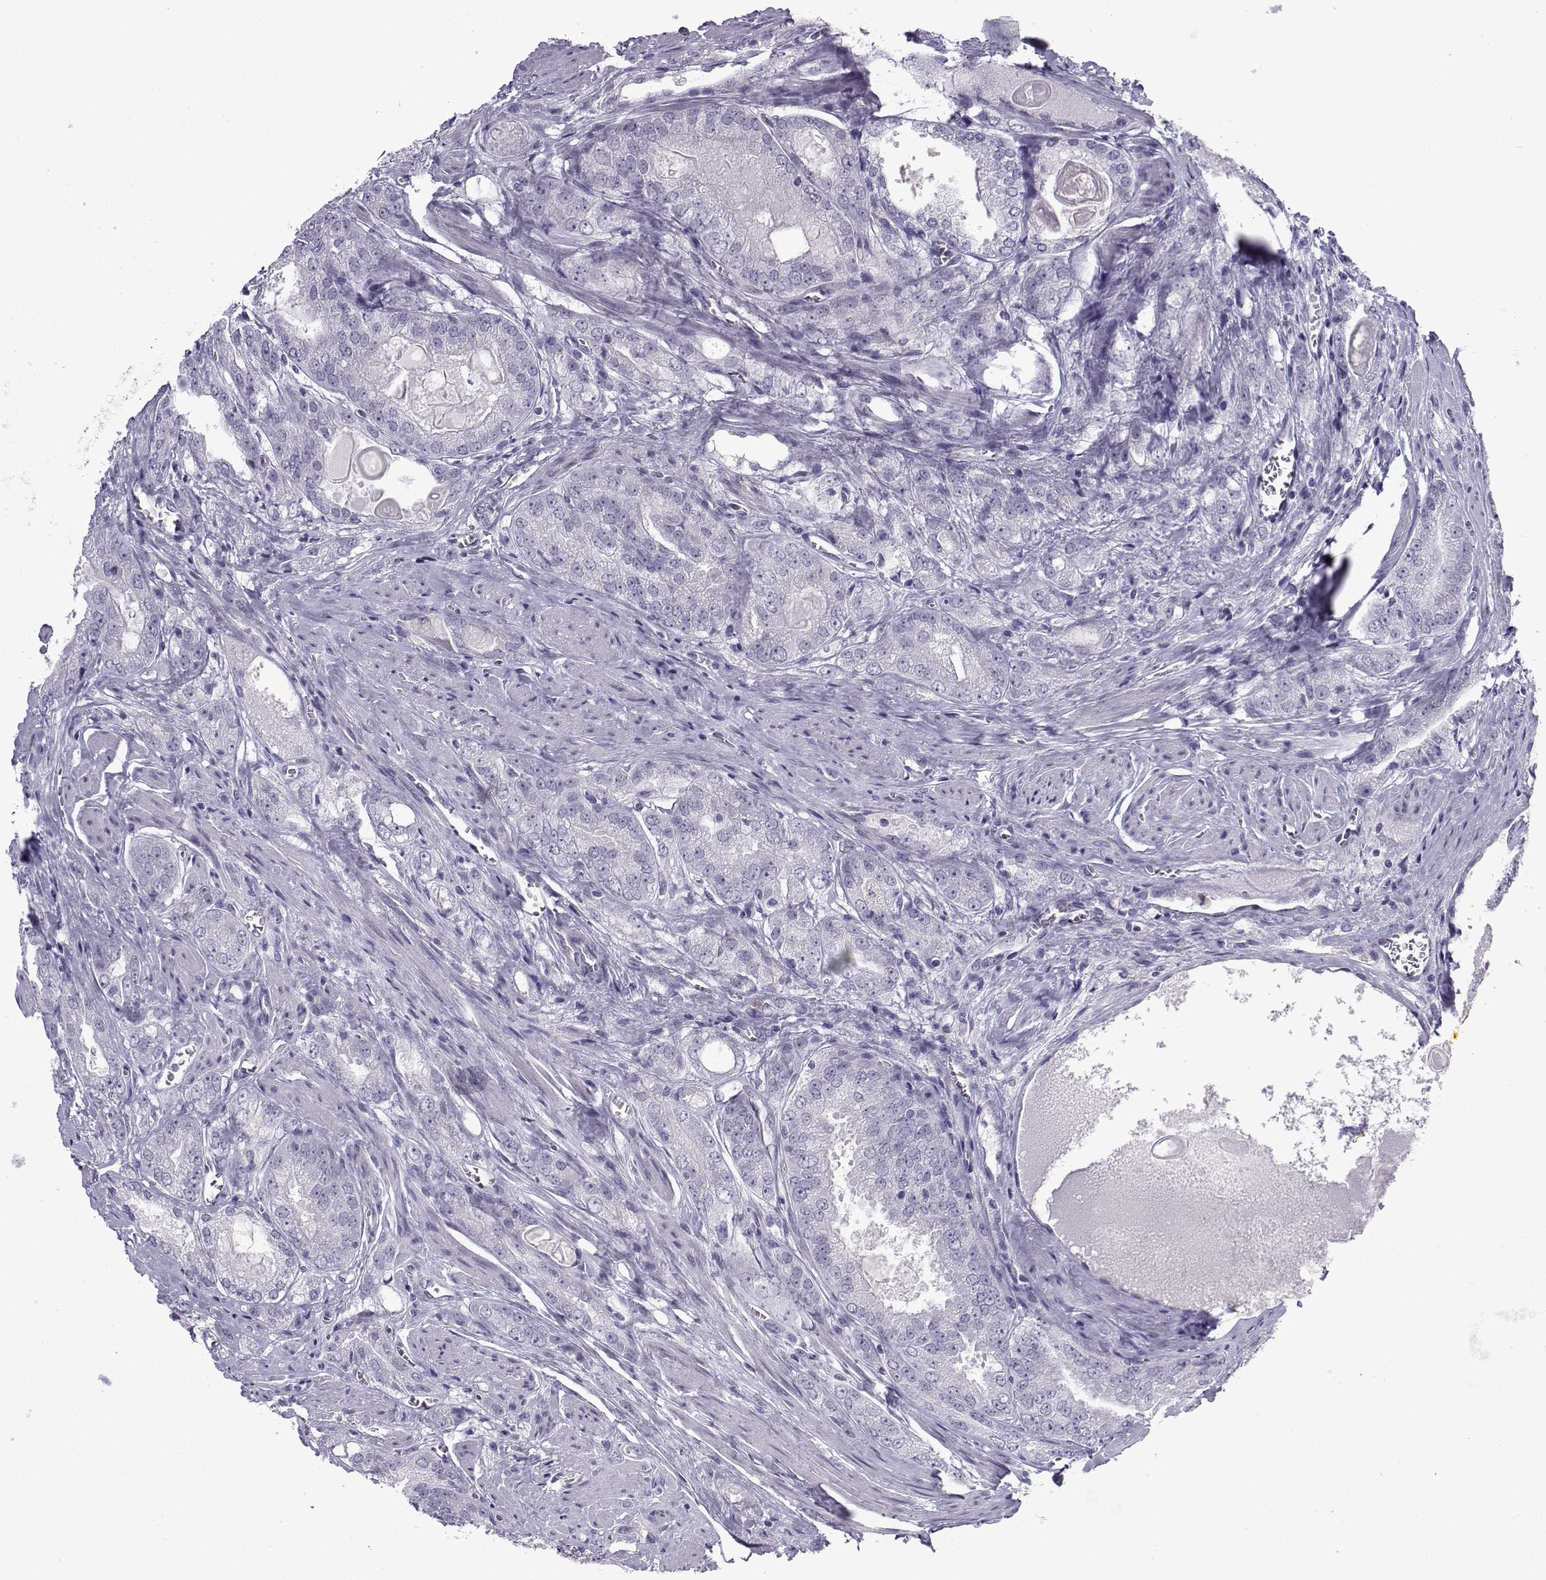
{"staining": {"intensity": "negative", "quantity": "none", "location": "none"}, "tissue": "prostate cancer", "cell_type": "Tumor cells", "image_type": "cancer", "snomed": [{"axis": "morphology", "description": "Adenocarcinoma, NOS"}, {"axis": "morphology", "description": "Adenocarcinoma, High grade"}, {"axis": "topography", "description": "Prostate"}], "caption": "This is an immunohistochemistry (IHC) photomicrograph of prostate adenocarcinoma. There is no positivity in tumor cells.", "gene": "CFAP53", "patient": {"sex": "male", "age": 70}}